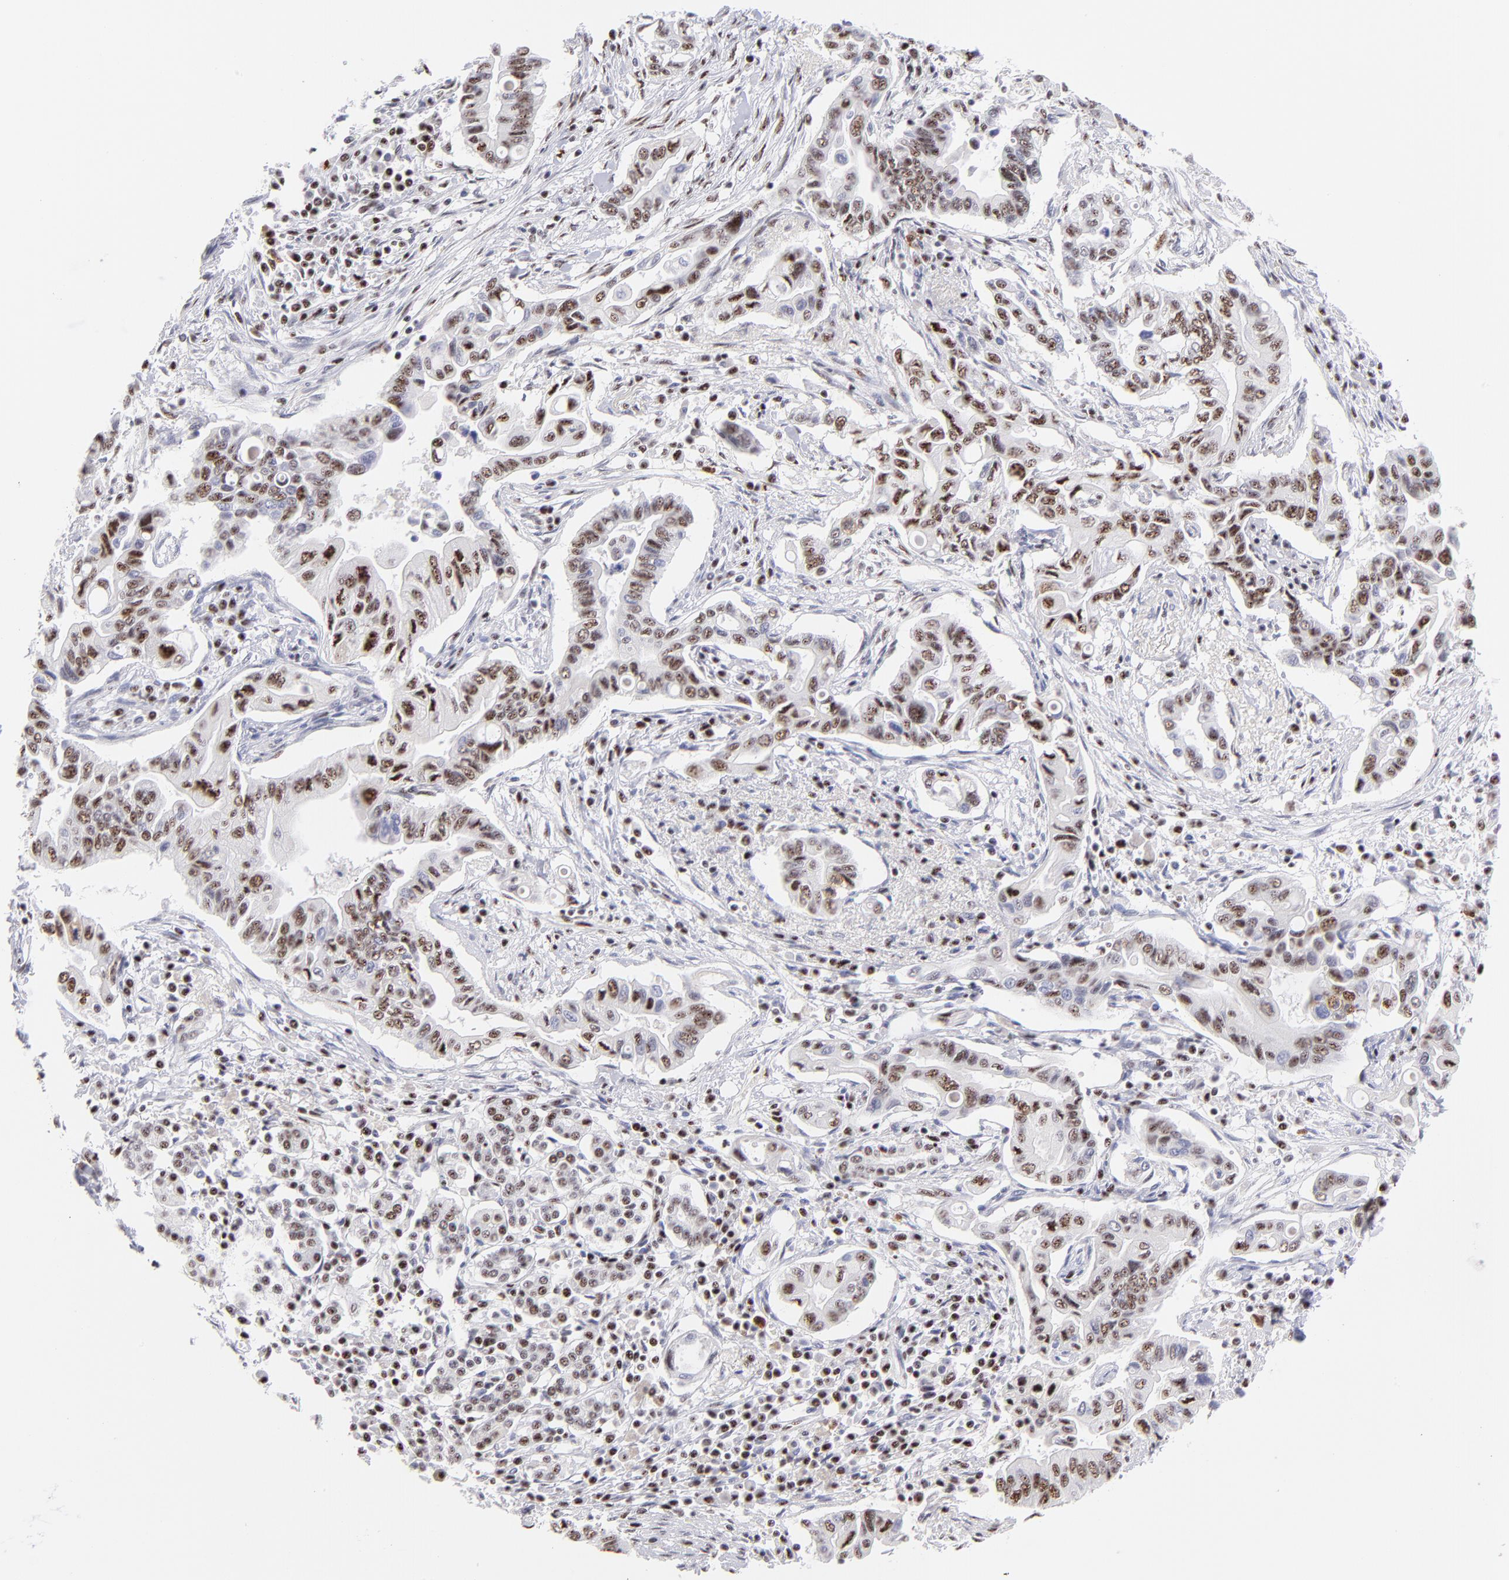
{"staining": {"intensity": "strong", "quantity": ">75%", "location": "nuclear"}, "tissue": "pancreatic cancer", "cell_type": "Tumor cells", "image_type": "cancer", "snomed": [{"axis": "morphology", "description": "Adenocarcinoma, NOS"}, {"axis": "topography", "description": "Pancreas"}], "caption": "Protein staining displays strong nuclear positivity in approximately >75% of tumor cells in pancreatic adenocarcinoma.", "gene": "CDC25C", "patient": {"sex": "female", "age": 57}}